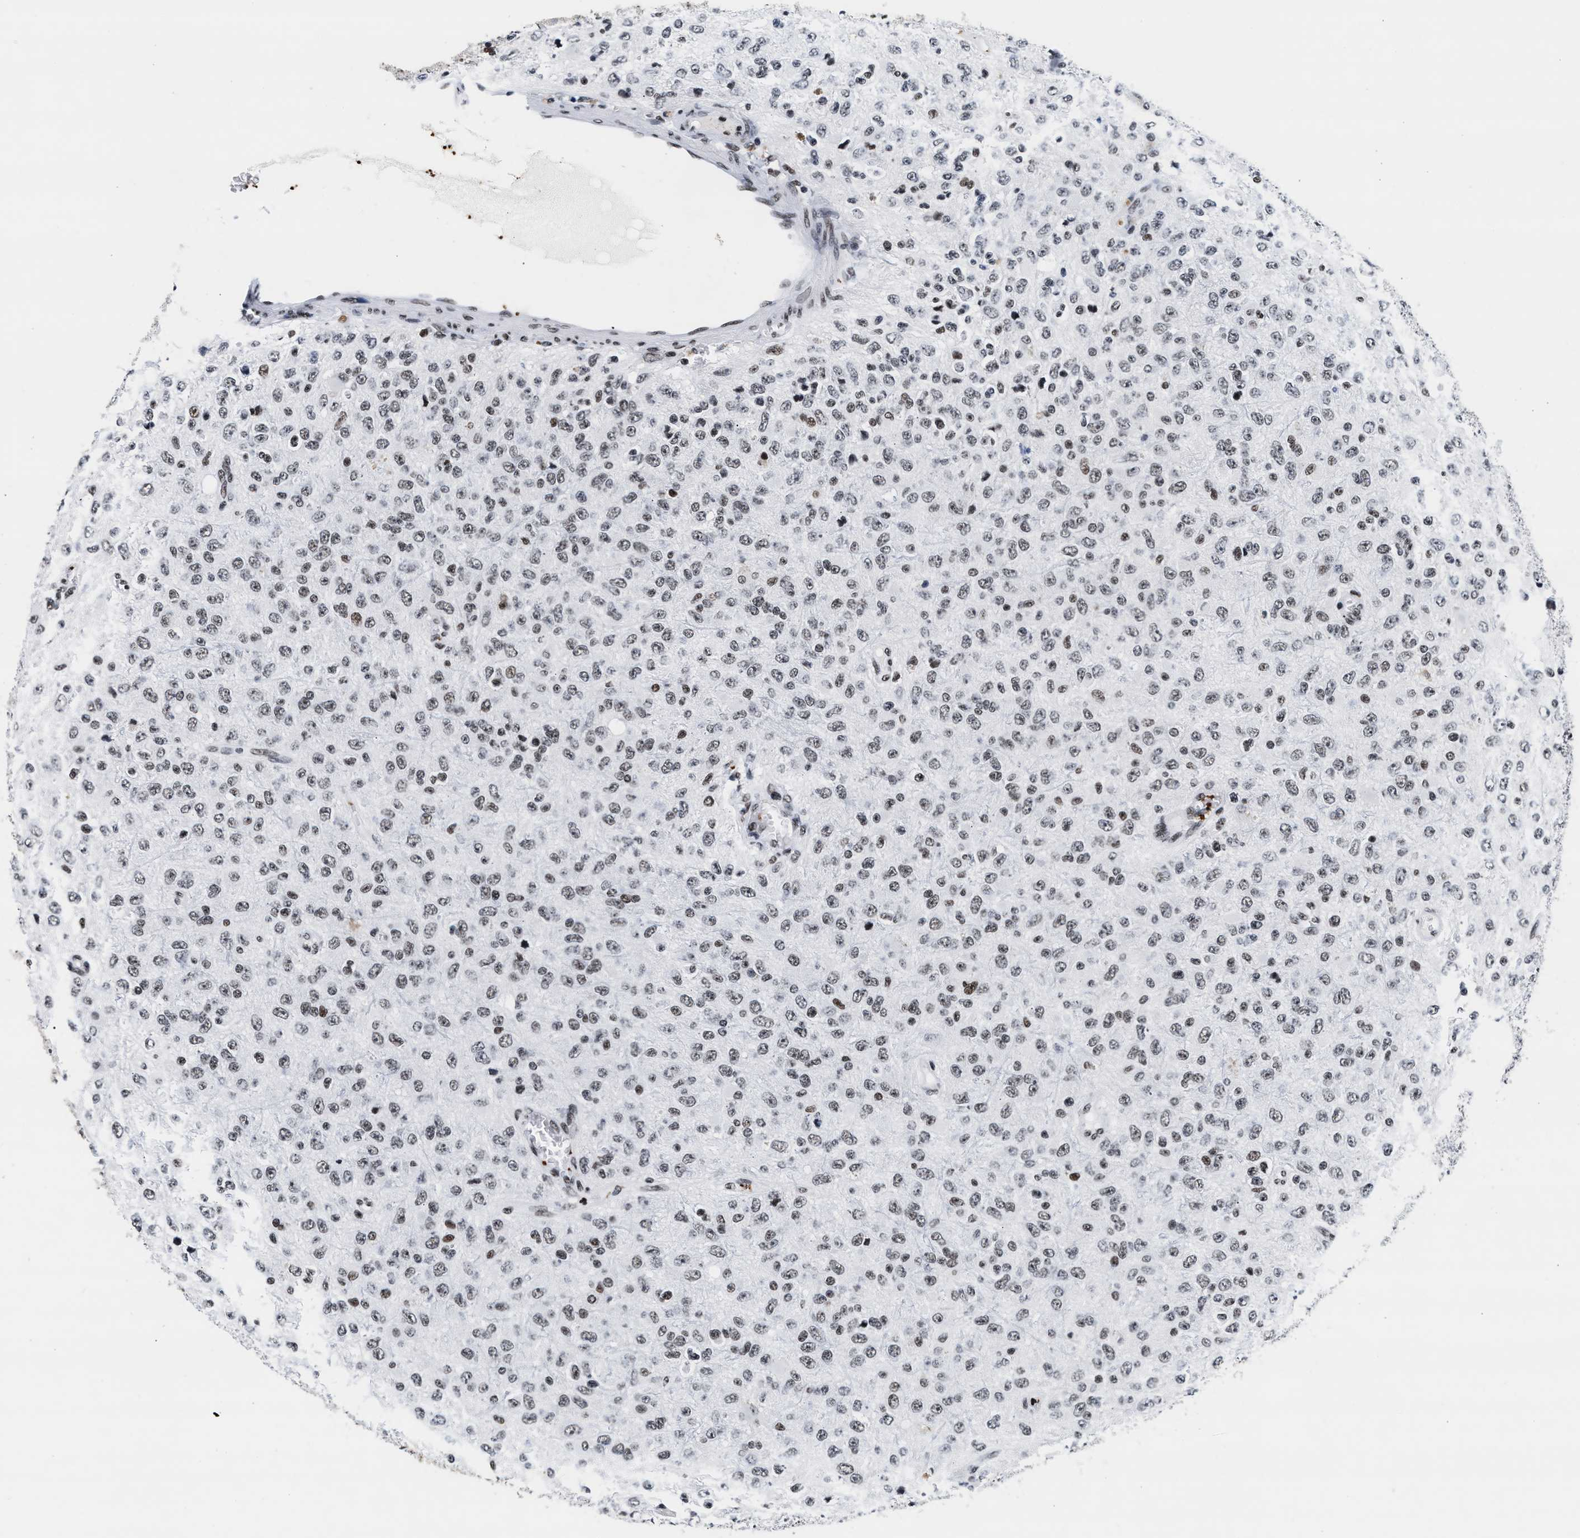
{"staining": {"intensity": "weak", "quantity": "25%-75%", "location": "nuclear"}, "tissue": "glioma", "cell_type": "Tumor cells", "image_type": "cancer", "snomed": [{"axis": "morphology", "description": "Glioma, malignant, High grade"}, {"axis": "topography", "description": "pancreas cauda"}], "caption": "High-grade glioma (malignant) stained with a brown dye displays weak nuclear positive expression in about 25%-75% of tumor cells.", "gene": "RAD21", "patient": {"sex": "male", "age": 60}}